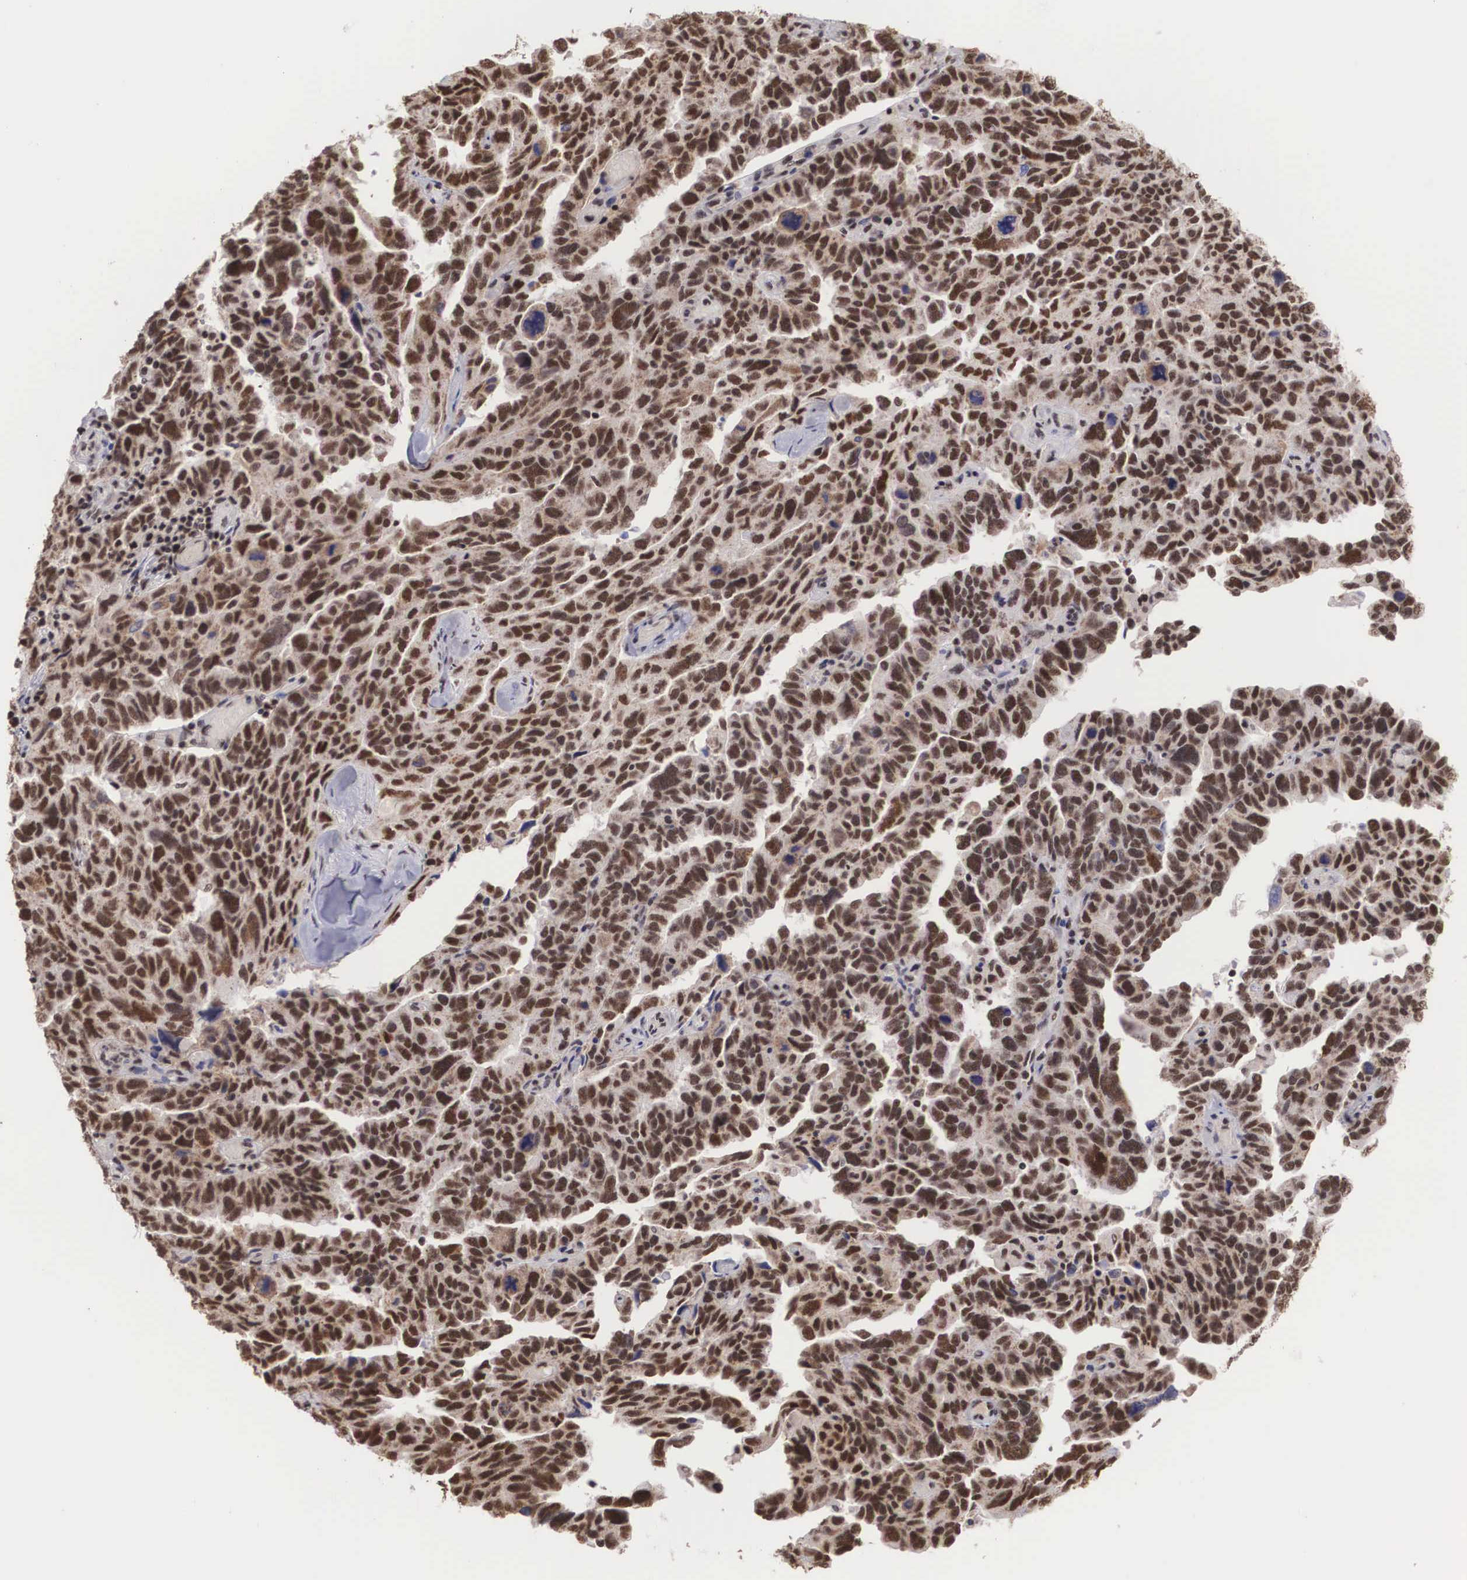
{"staining": {"intensity": "strong", "quantity": ">75%", "location": "nuclear"}, "tissue": "ovarian cancer", "cell_type": "Tumor cells", "image_type": "cancer", "snomed": [{"axis": "morphology", "description": "Cystadenocarcinoma, serous, NOS"}, {"axis": "topography", "description": "Ovary"}], "caption": "IHC photomicrograph of ovarian cancer (serous cystadenocarcinoma) stained for a protein (brown), which exhibits high levels of strong nuclear positivity in about >75% of tumor cells.", "gene": "HTATSF1", "patient": {"sex": "female", "age": 64}}